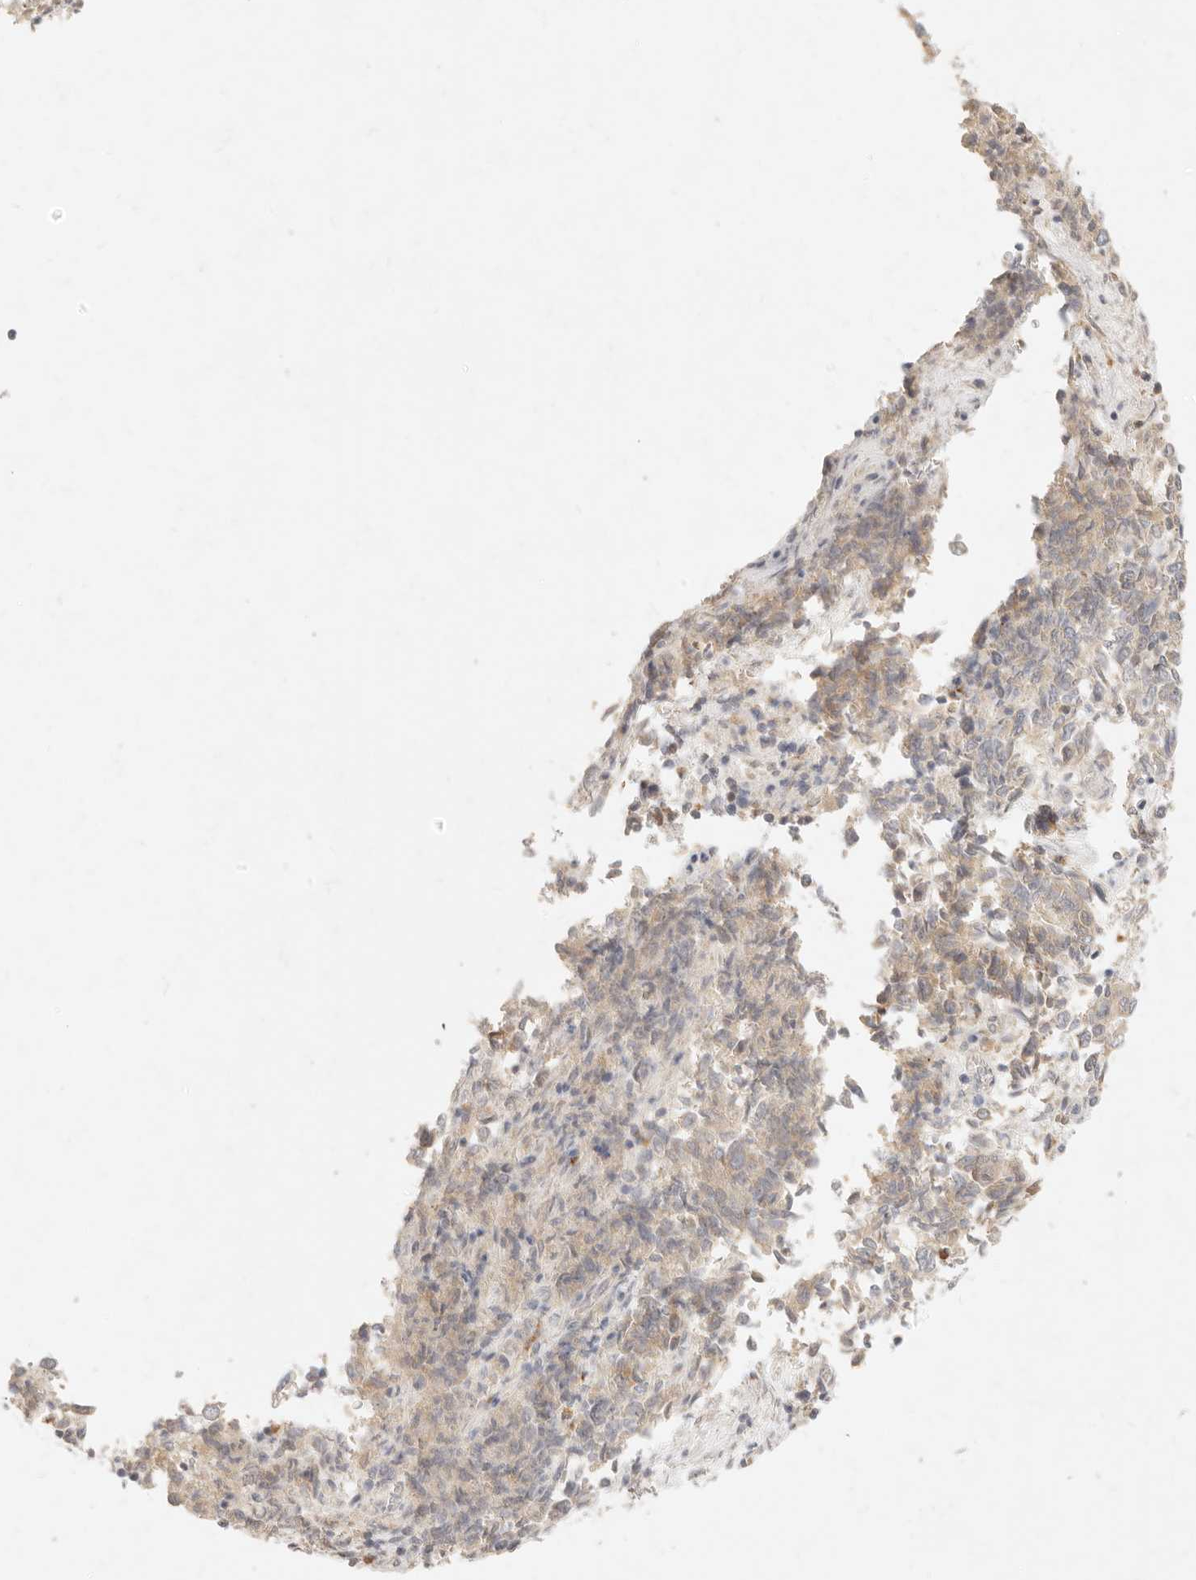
{"staining": {"intensity": "weak", "quantity": "25%-75%", "location": "cytoplasmic/membranous"}, "tissue": "endometrial cancer", "cell_type": "Tumor cells", "image_type": "cancer", "snomed": [{"axis": "morphology", "description": "Adenocarcinoma, NOS"}, {"axis": "topography", "description": "Endometrium"}], "caption": "This is a photomicrograph of immunohistochemistry staining of endometrial cancer, which shows weak staining in the cytoplasmic/membranous of tumor cells.", "gene": "ASCL3", "patient": {"sex": "female", "age": 80}}